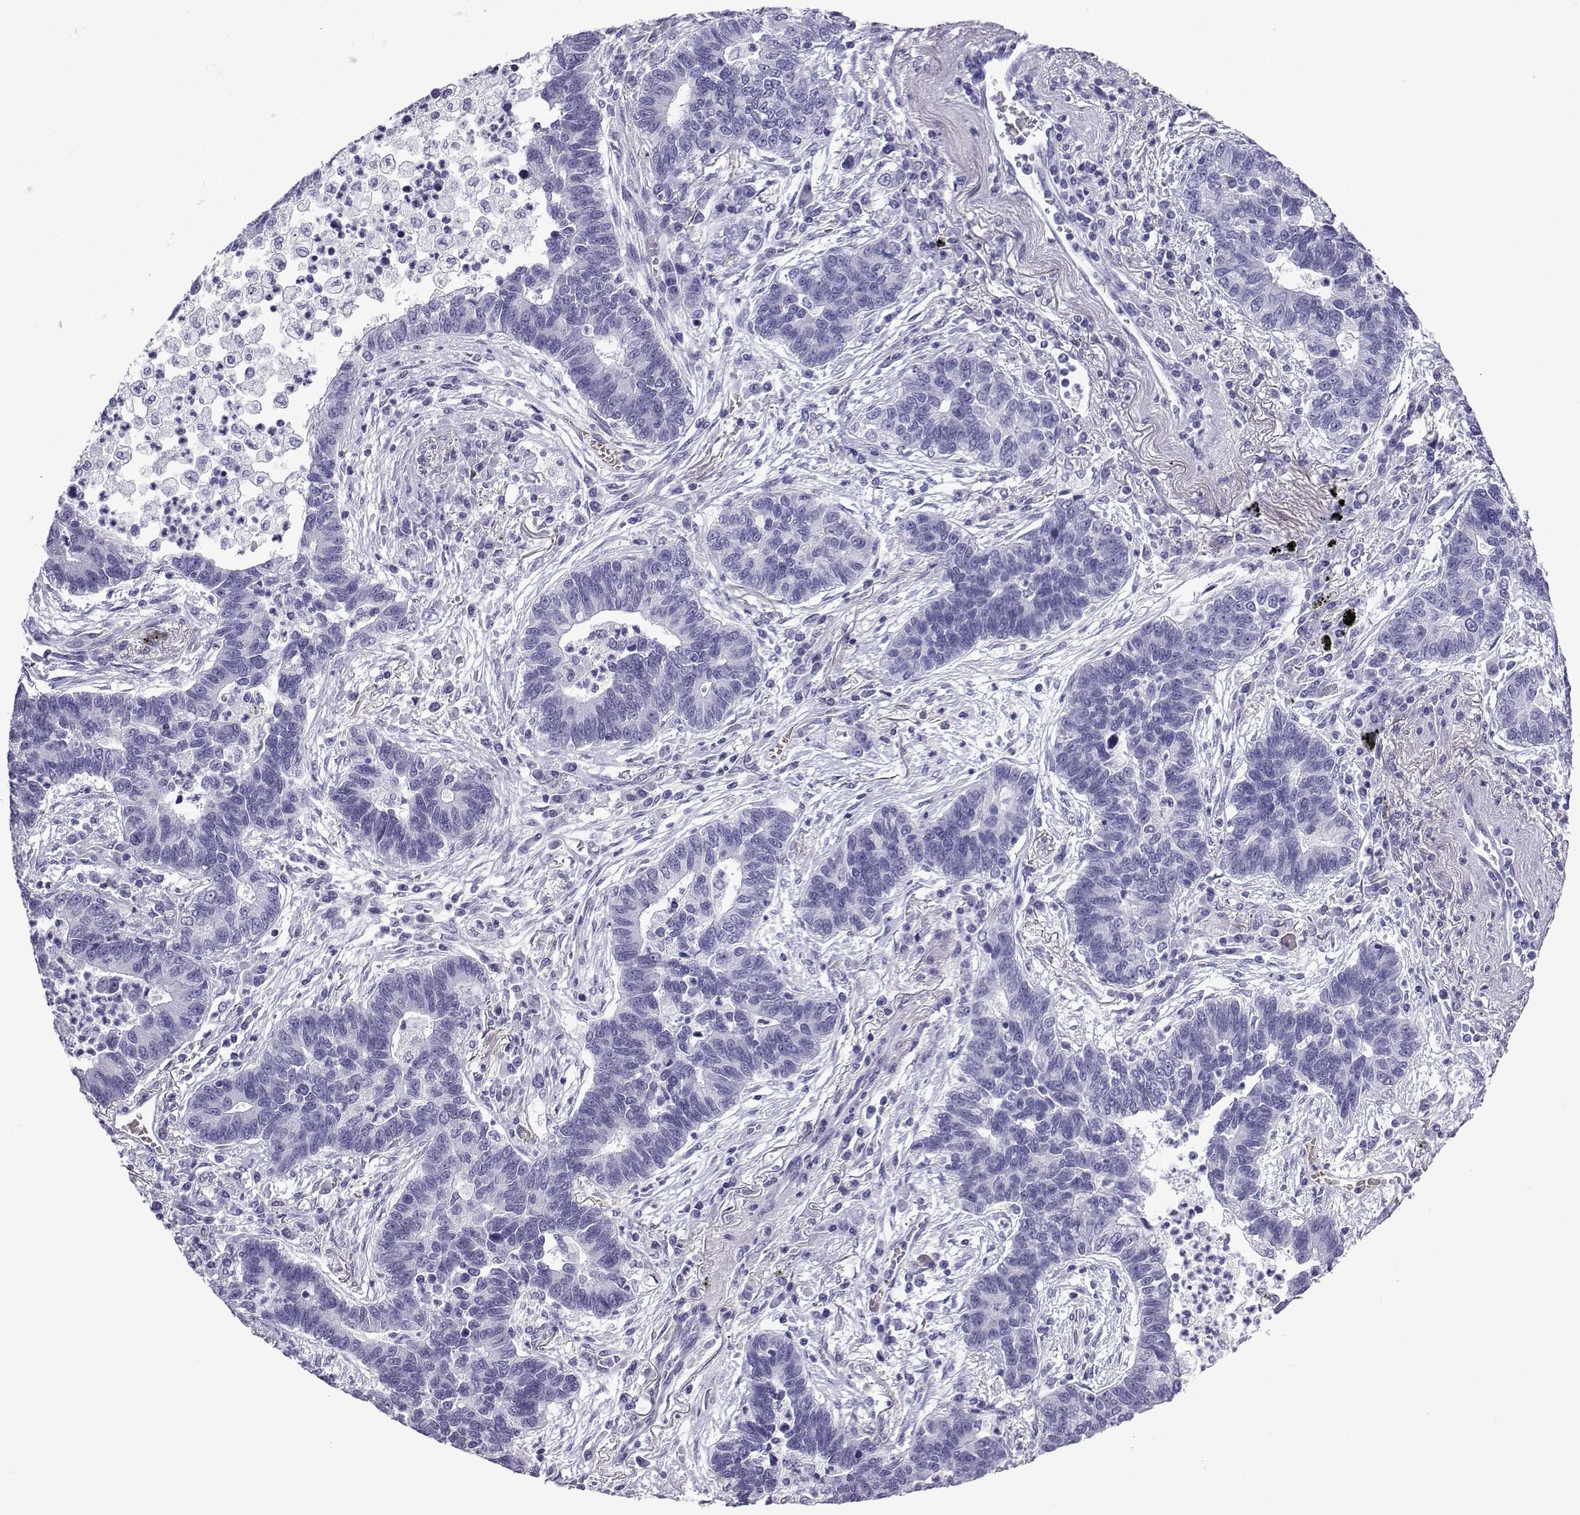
{"staining": {"intensity": "negative", "quantity": "none", "location": "none"}, "tissue": "lung cancer", "cell_type": "Tumor cells", "image_type": "cancer", "snomed": [{"axis": "morphology", "description": "Adenocarcinoma, NOS"}, {"axis": "topography", "description": "Lung"}], "caption": "Protein analysis of lung cancer (adenocarcinoma) exhibits no significant staining in tumor cells.", "gene": "TRIM46", "patient": {"sex": "female", "age": 57}}